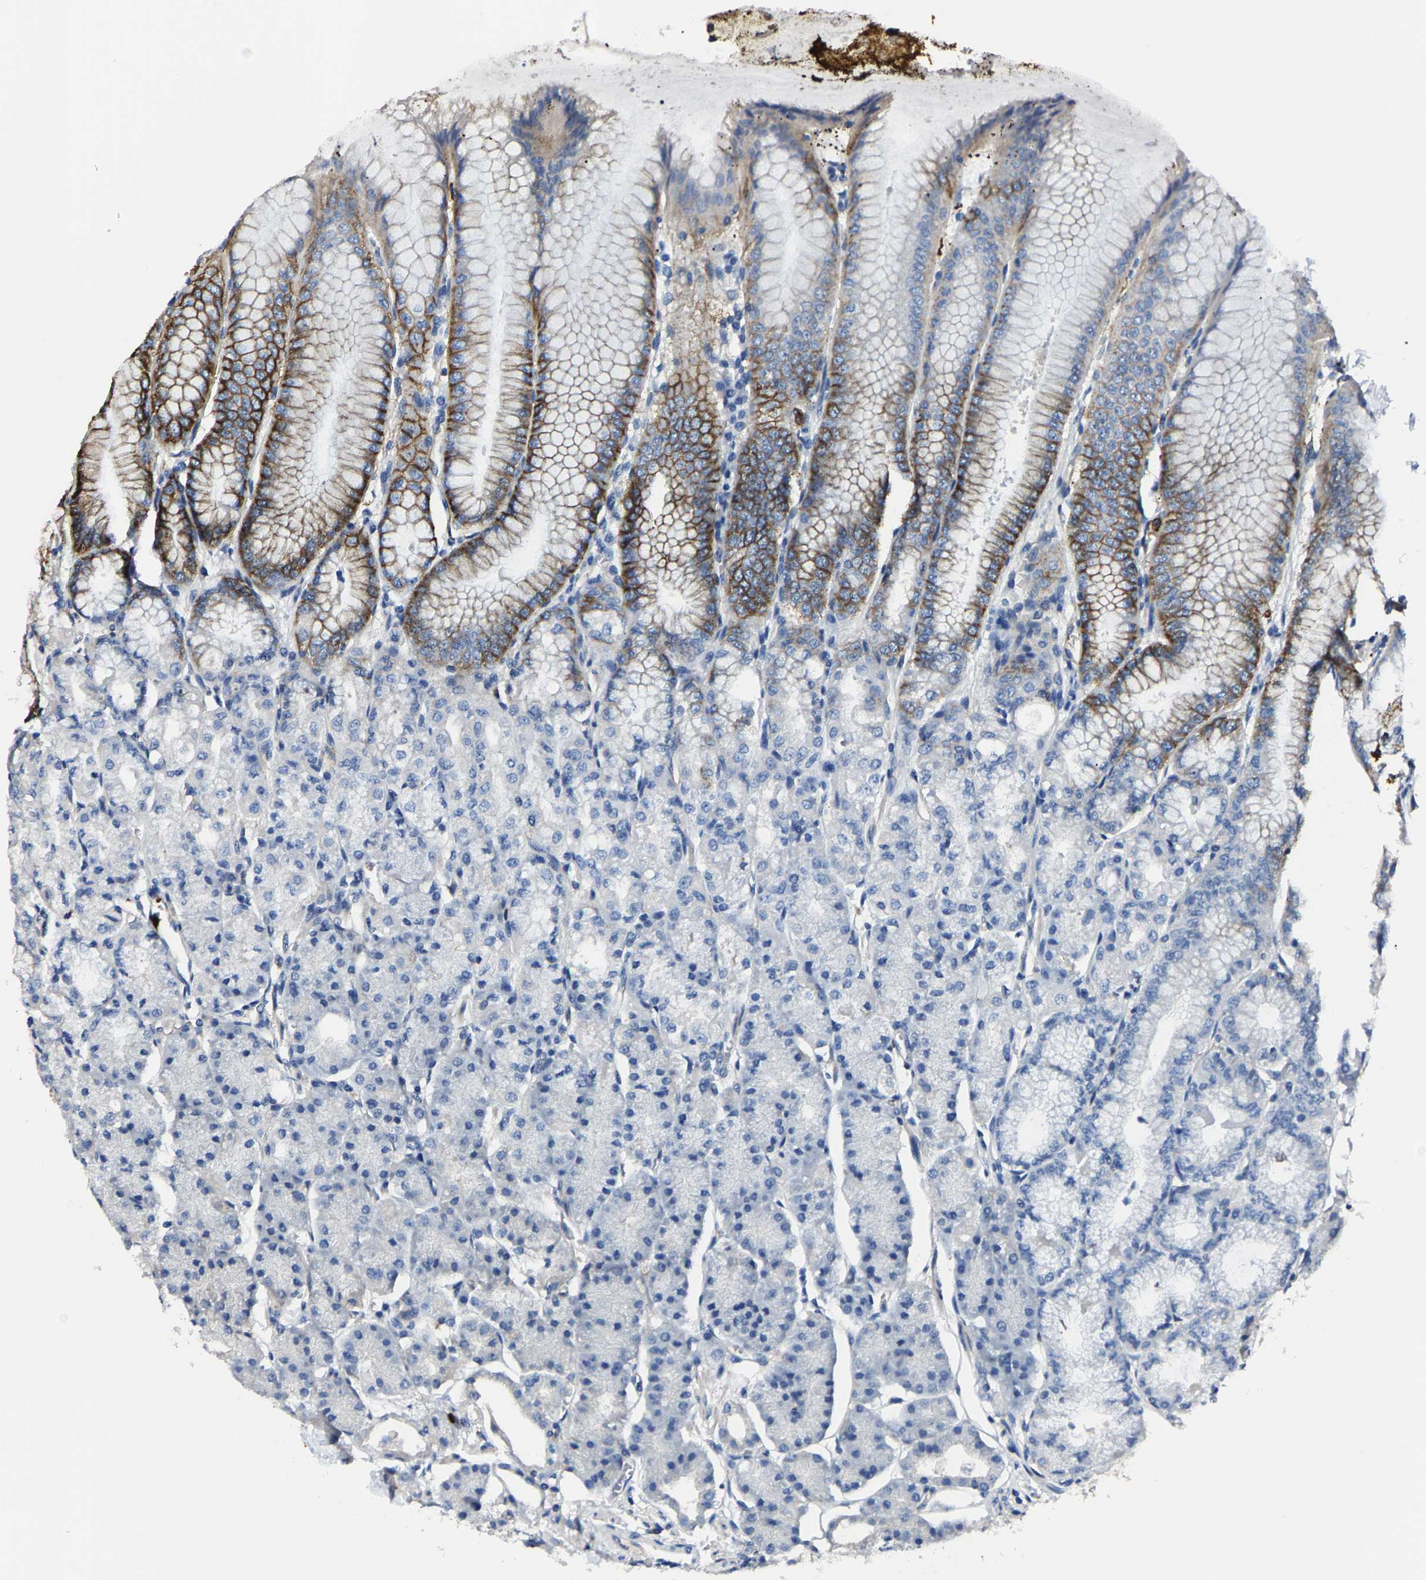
{"staining": {"intensity": "moderate", "quantity": "25%-75%", "location": "cytoplasmic/membranous"}, "tissue": "stomach", "cell_type": "Glandular cells", "image_type": "normal", "snomed": [{"axis": "morphology", "description": "Normal tissue, NOS"}, {"axis": "topography", "description": "Stomach, lower"}], "caption": "An immunohistochemistry histopathology image of unremarkable tissue is shown. Protein staining in brown labels moderate cytoplasmic/membranous positivity in stomach within glandular cells.", "gene": "TRAF6", "patient": {"sex": "male", "age": 71}}